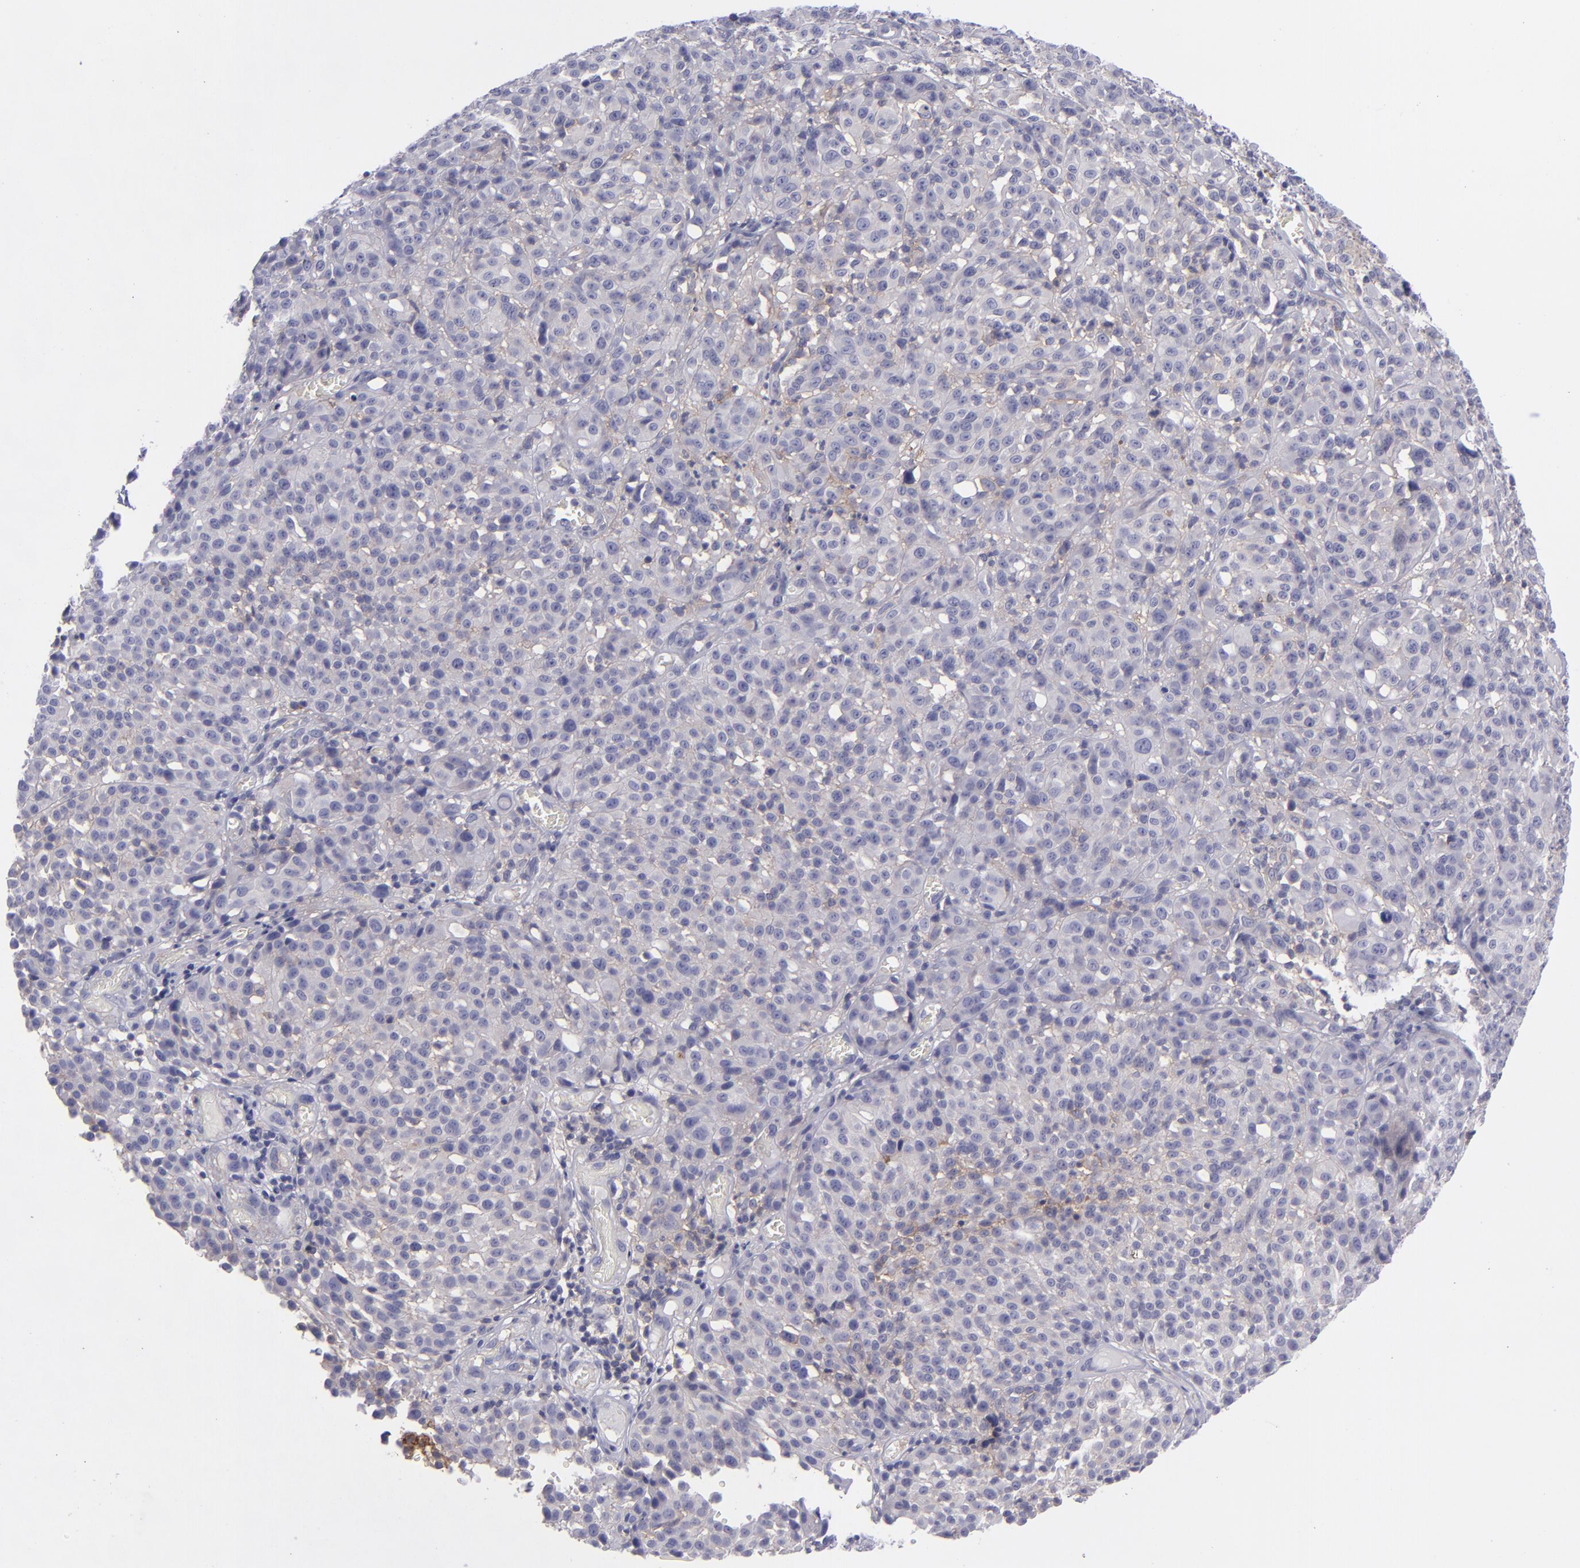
{"staining": {"intensity": "negative", "quantity": "none", "location": "none"}, "tissue": "melanoma", "cell_type": "Tumor cells", "image_type": "cancer", "snomed": [{"axis": "morphology", "description": "Malignant melanoma, NOS"}, {"axis": "topography", "description": "Skin"}], "caption": "Tumor cells are negative for brown protein staining in melanoma.", "gene": "BSG", "patient": {"sex": "female", "age": 49}}